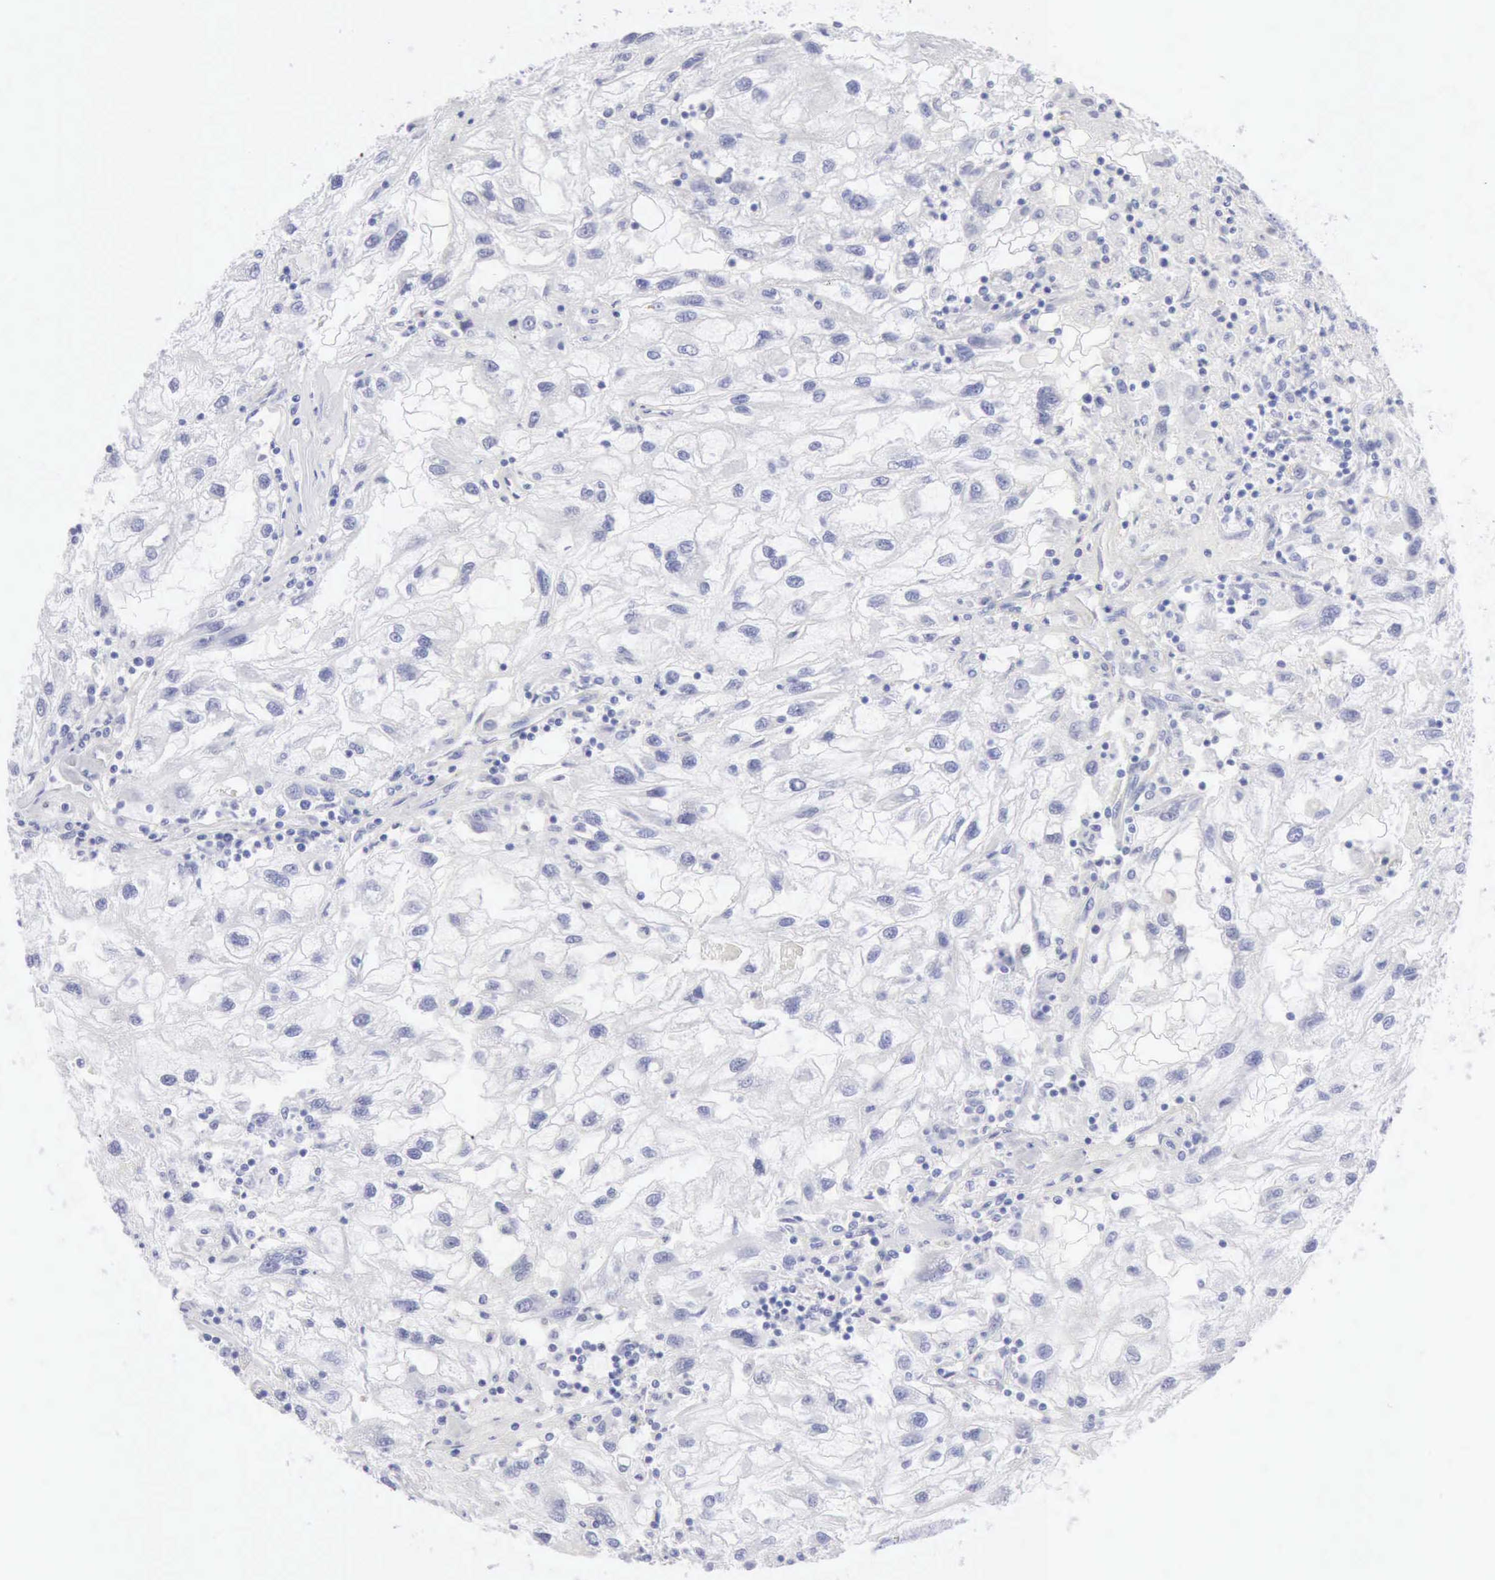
{"staining": {"intensity": "negative", "quantity": "none", "location": "none"}, "tissue": "renal cancer", "cell_type": "Tumor cells", "image_type": "cancer", "snomed": [{"axis": "morphology", "description": "Normal tissue, NOS"}, {"axis": "morphology", "description": "Adenocarcinoma, NOS"}, {"axis": "topography", "description": "Kidney"}], "caption": "Renal cancer (adenocarcinoma) was stained to show a protein in brown. There is no significant positivity in tumor cells.", "gene": "KRT5", "patient": {"sex": "male", "age": 71}}